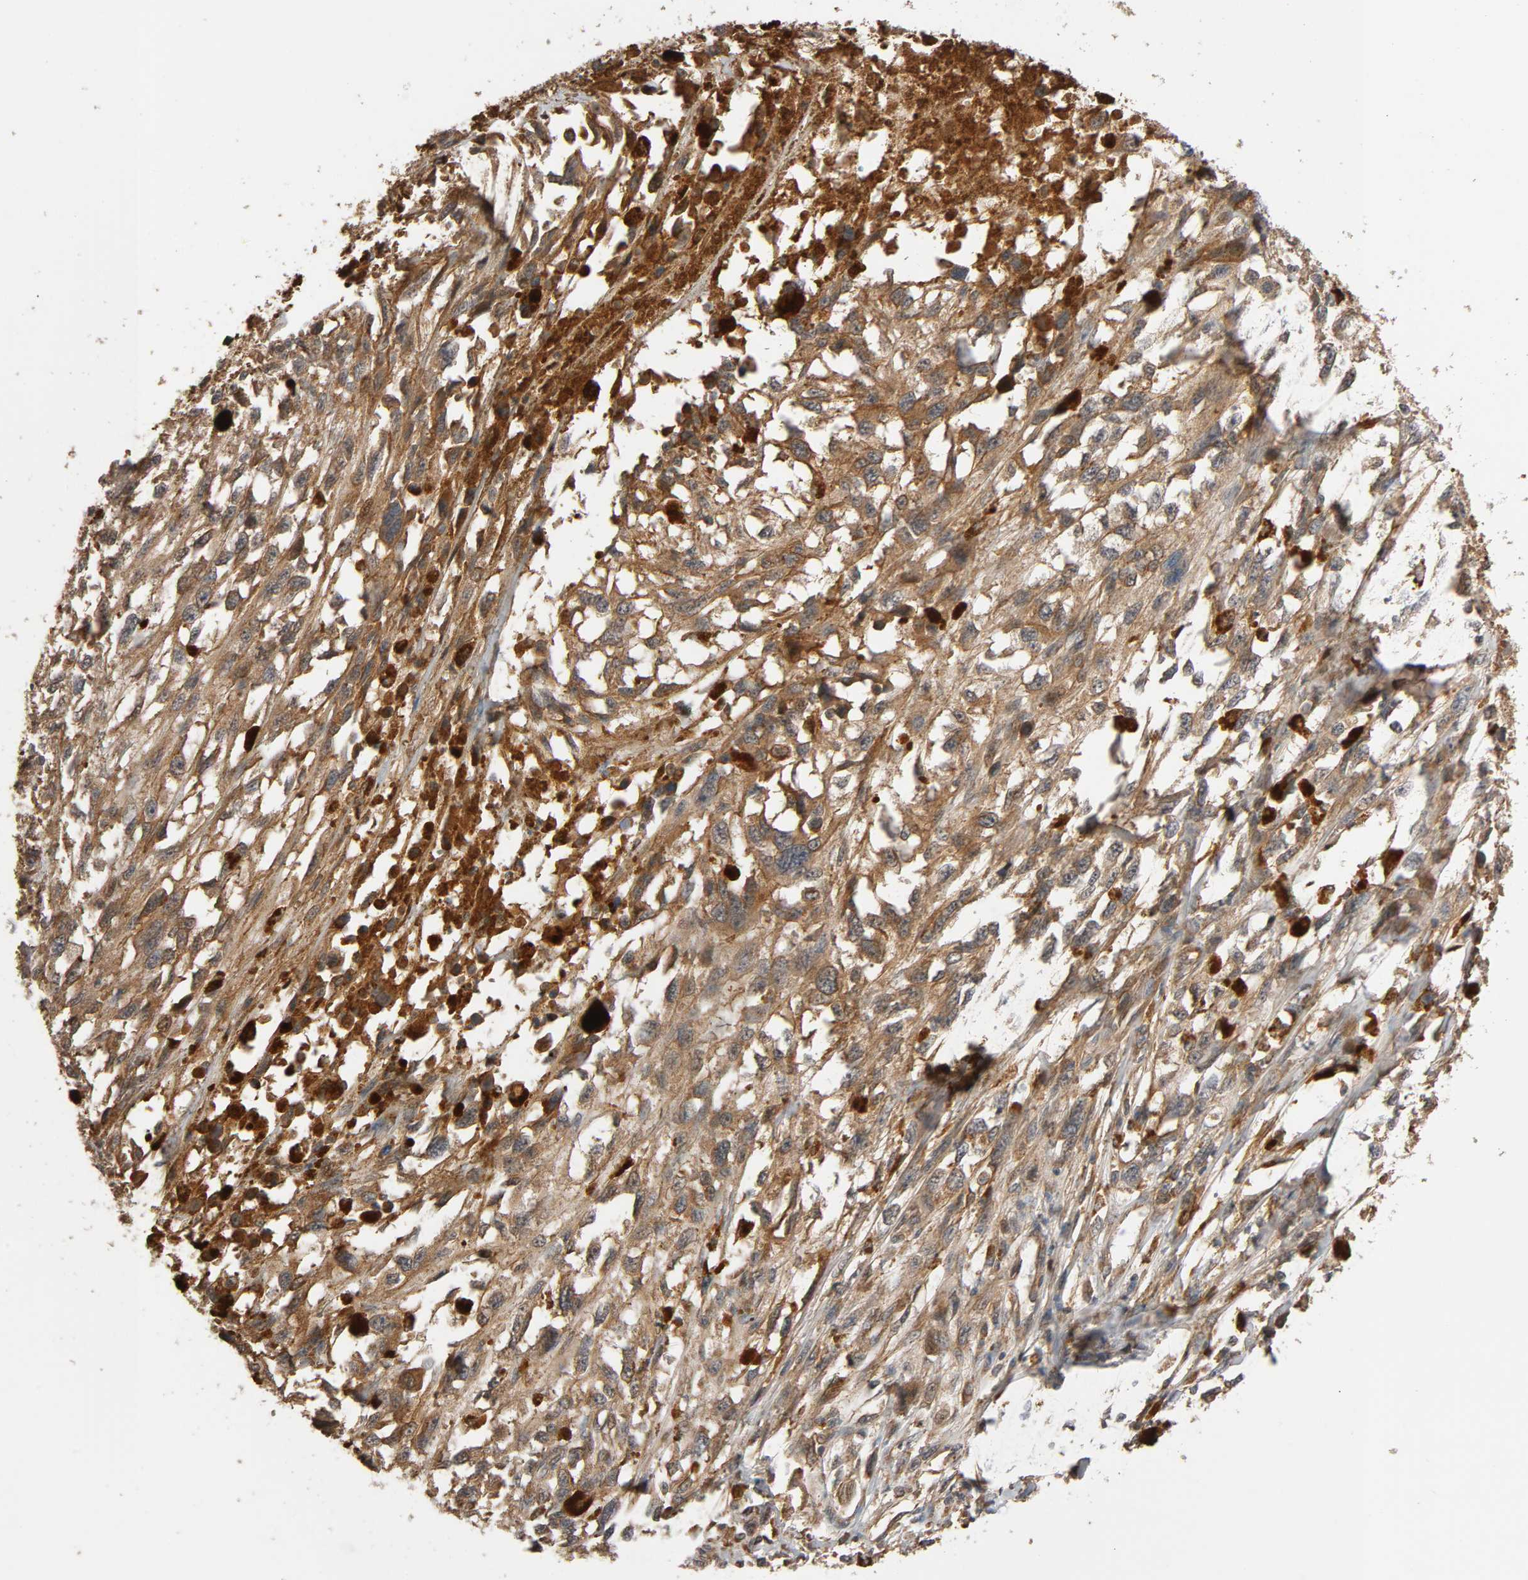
{"staining": {"intensity": "moderate", "quantity": ">75%", "location": "cytoplasmic/membranous"}, "tissue": "melanoma", "cell_type": "Tumor cells", "image_type": "cancer", "snomed": [{"axis": "morphology", "description": "Malignant melanoma, Metastatic site"}, {"axis": "topography", "description": "Lymph node"}], "caption": "Protein expression analysis of human malignant melanoma (metastatic site) reveals moderate cytoplasmic/membranous staining in approximately >75% of tumor cells.", "gene": "MAP3K8", "patient": {"sex": "male", "age": 59}}